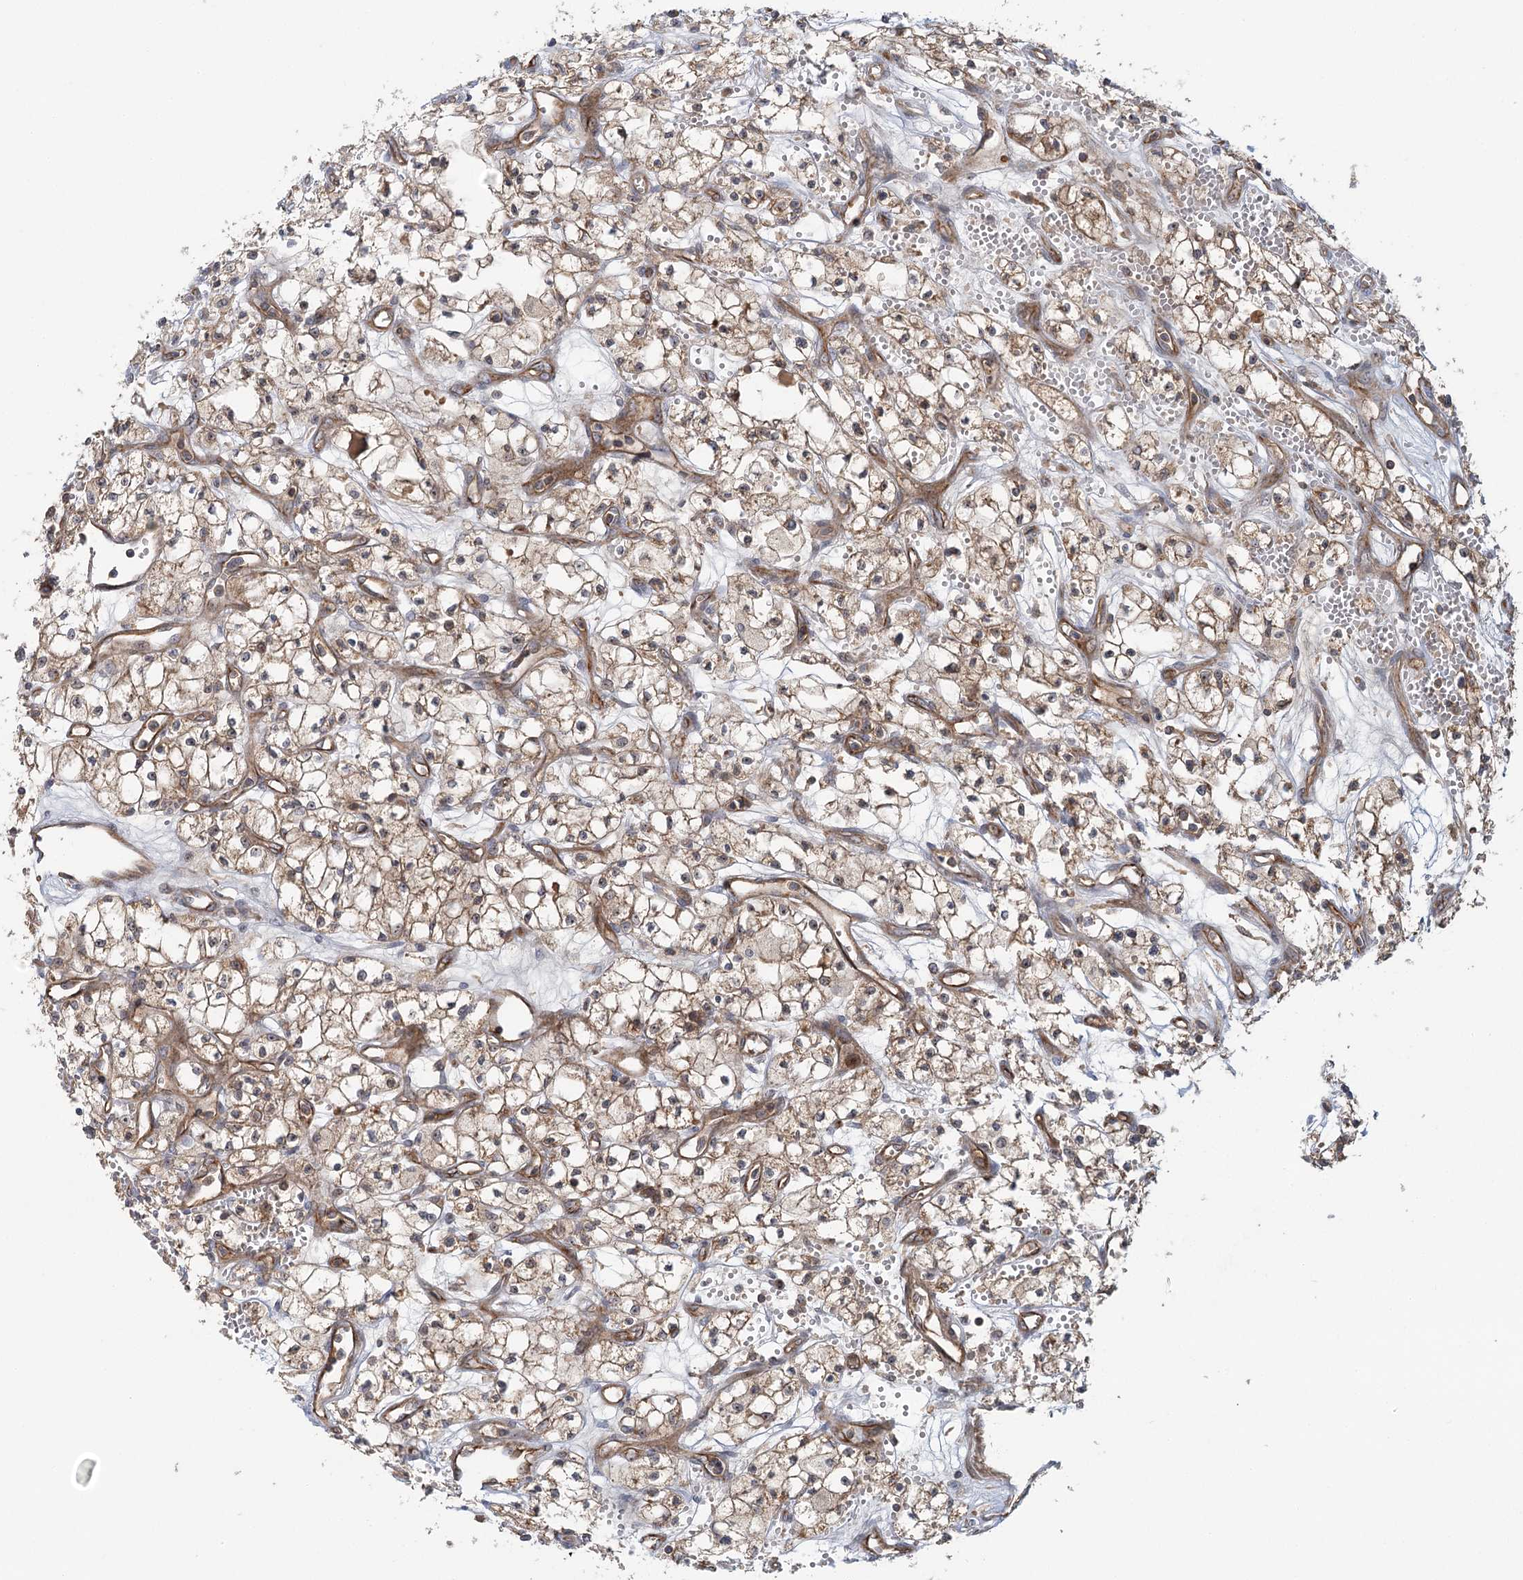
{"staining": {"intensity": "moderate", "quantity": ">75%", "location": "cytoplasmic/membranous"}, "tissue": "renal cancer", "cell_type": "Tumor cells", "image_type": "cancer", "snomed": [{"axis": "morphology", "description": "Adenocarcinoma, NOS"}, {"axis": "topography", "description": "Kidney"}], "caption": "Protein expression analysis of renal adenocarcinoma shows moderate cytoplasmic/membranous expression in about >75% of tumor cells.", "gene": "RAPGEF6", "patient": {"sex": "male", "age": 59}}